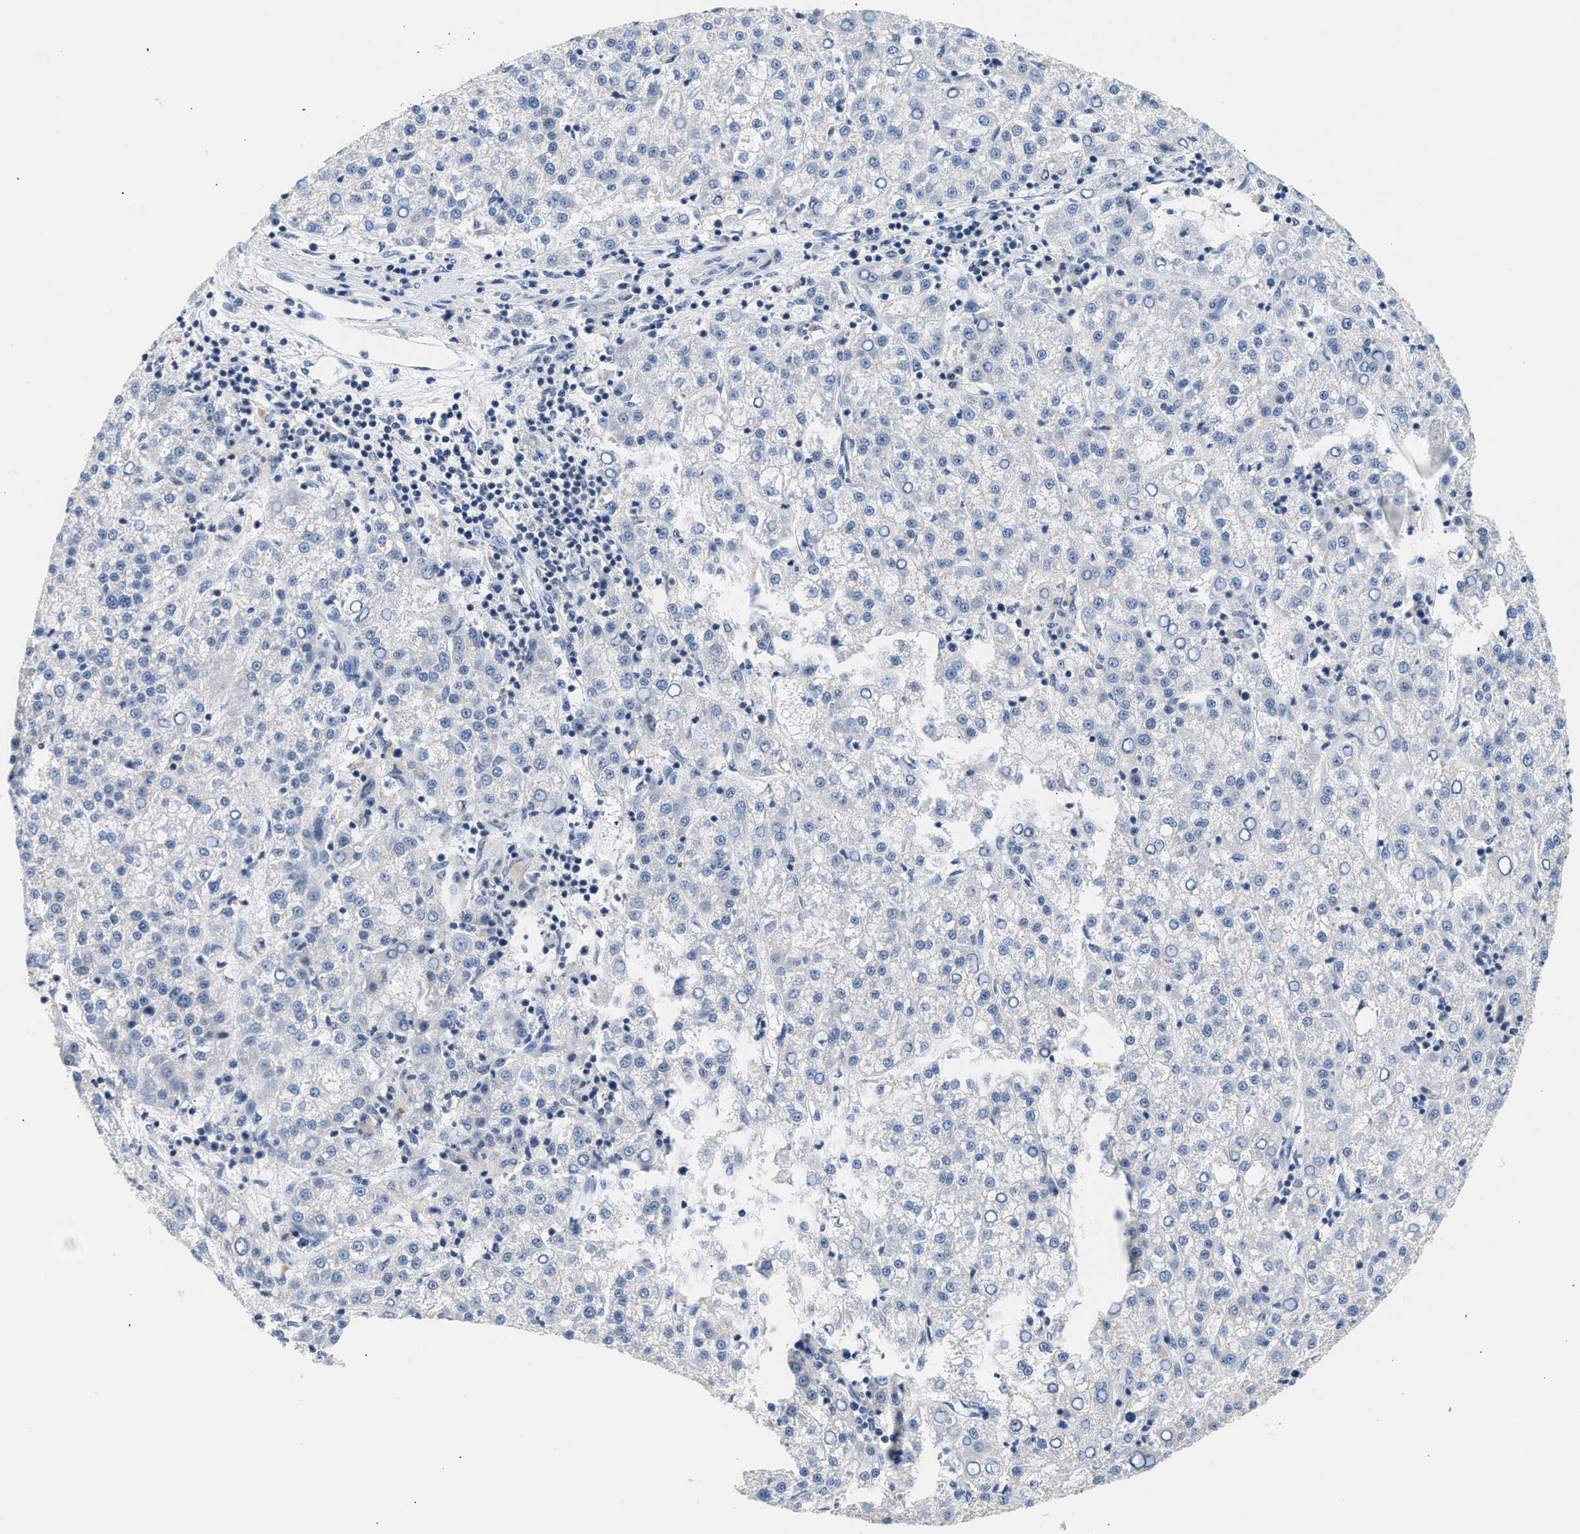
{"staining": {"intensity": "negative", "quantity": "none", "location": "none"}, "tissue": "liver cancer", "cell_type": "Tumor cells", "image_type": "cancer", "snomed": [{"axis": "morphology", "description": "Carcinoma, Hepatocellular, NOS"}, {"axis": "topography", "description": "Liver"}], "caption": "A high-resolution photomicrograph shows immunohistochemistry staining of liver hepatocellular carcinoma, which shows no significant staining in tumor cells. (DAB (3,3'-diaminobenzidine) IHC, high magnification).", "gene": "PPM1L", "patient": {"sex": "female", "age": 58}}